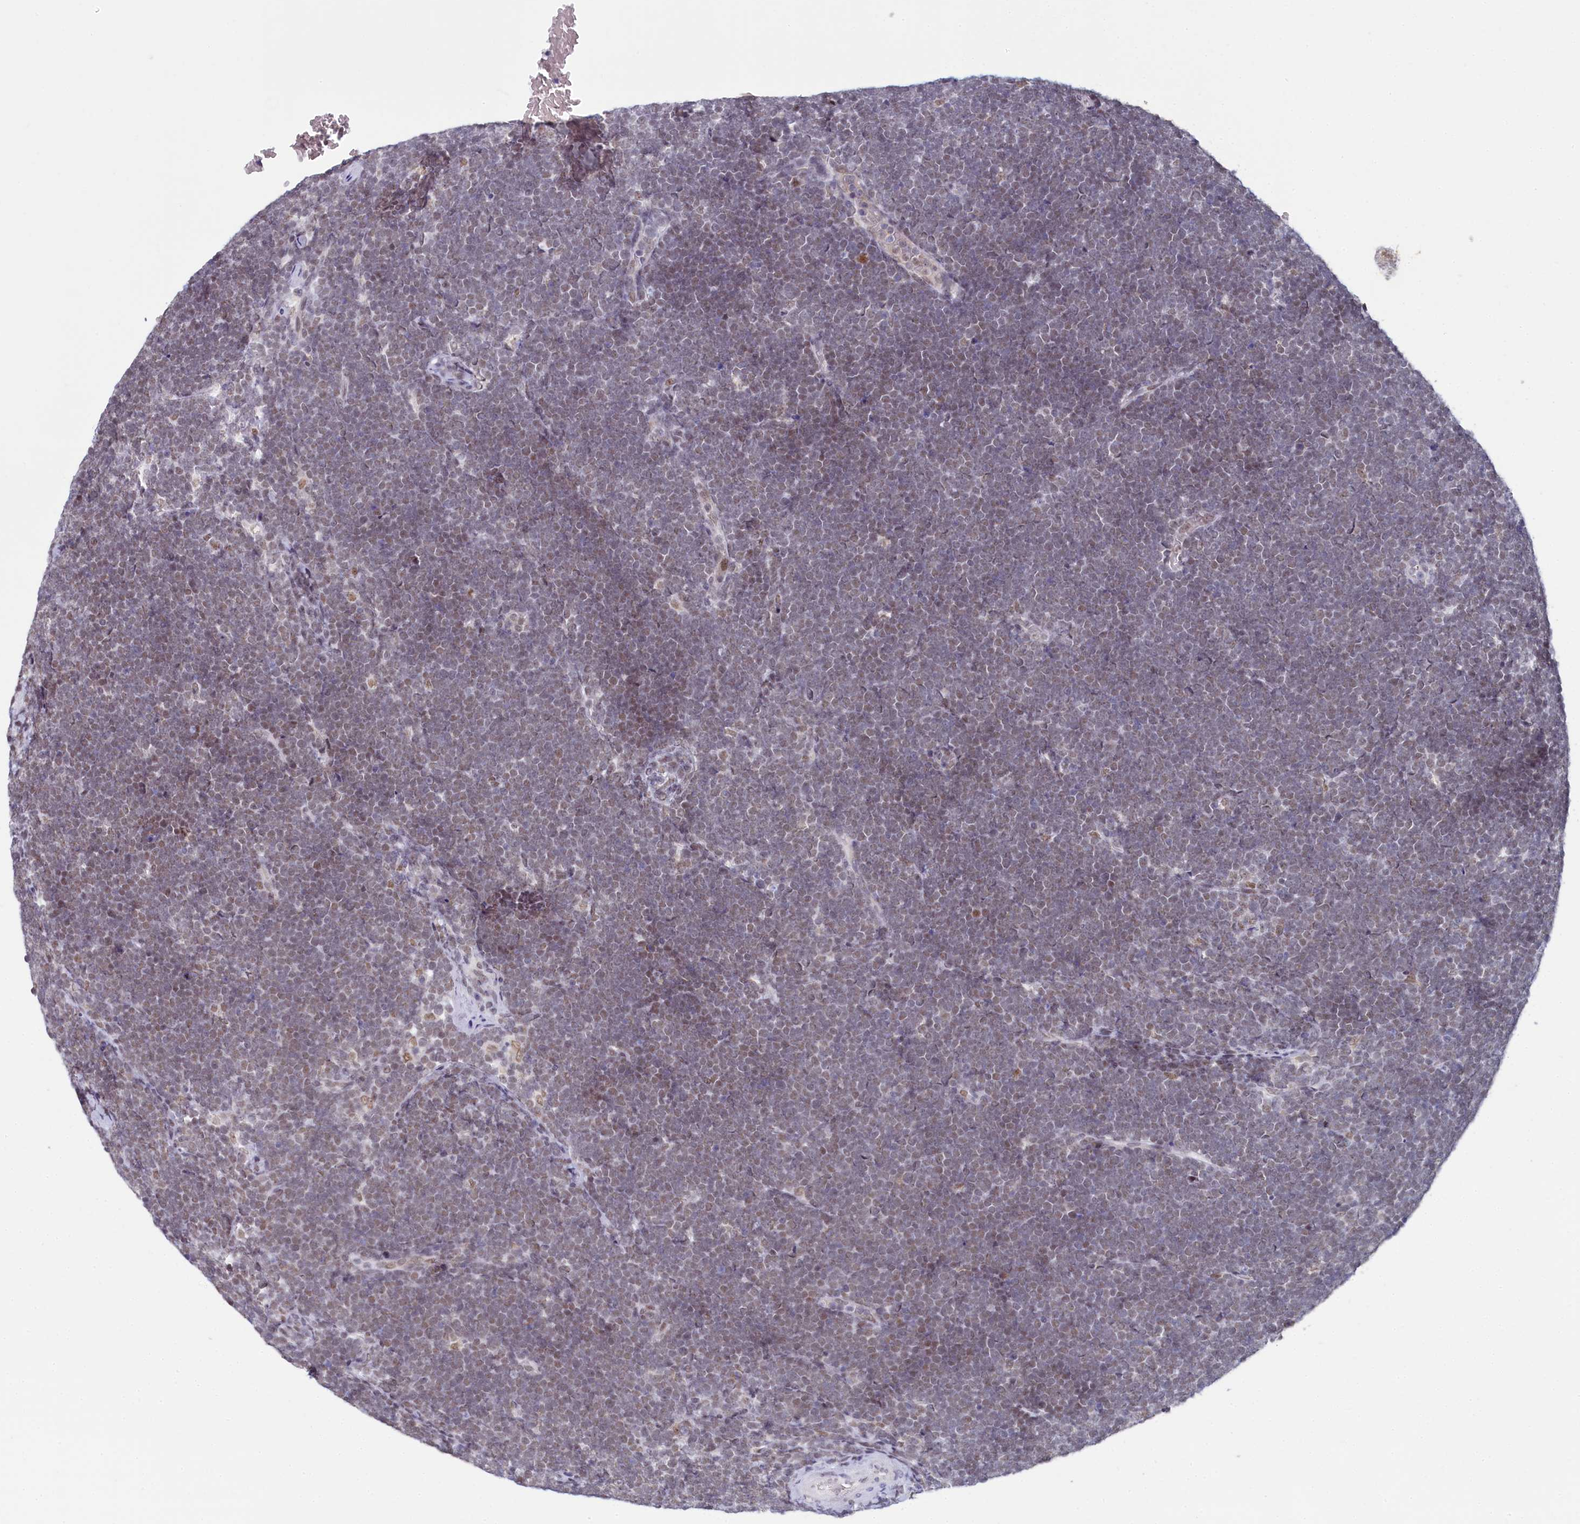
{"staining": {"intensity": "weak", "quantity": "<25%", "location": "nuclear"}, "tissue": "lymphoma", "cell_type": "Tumor cells", "image_type": "cancer", "snomed": [{"axis": "morphology", "description": "Malignant lymphoma, non-Hodgkin's type, High grade"}, {"axis": "topography", "description": "Lymph node"}], "caption": "Protein analysis of high-grade malignant lymphoma, non-Hodgkin's type shows no significant positivity in tumor cells.", "gene": "PPHLN1", "patient": {"sex": "male", "age": 13}}